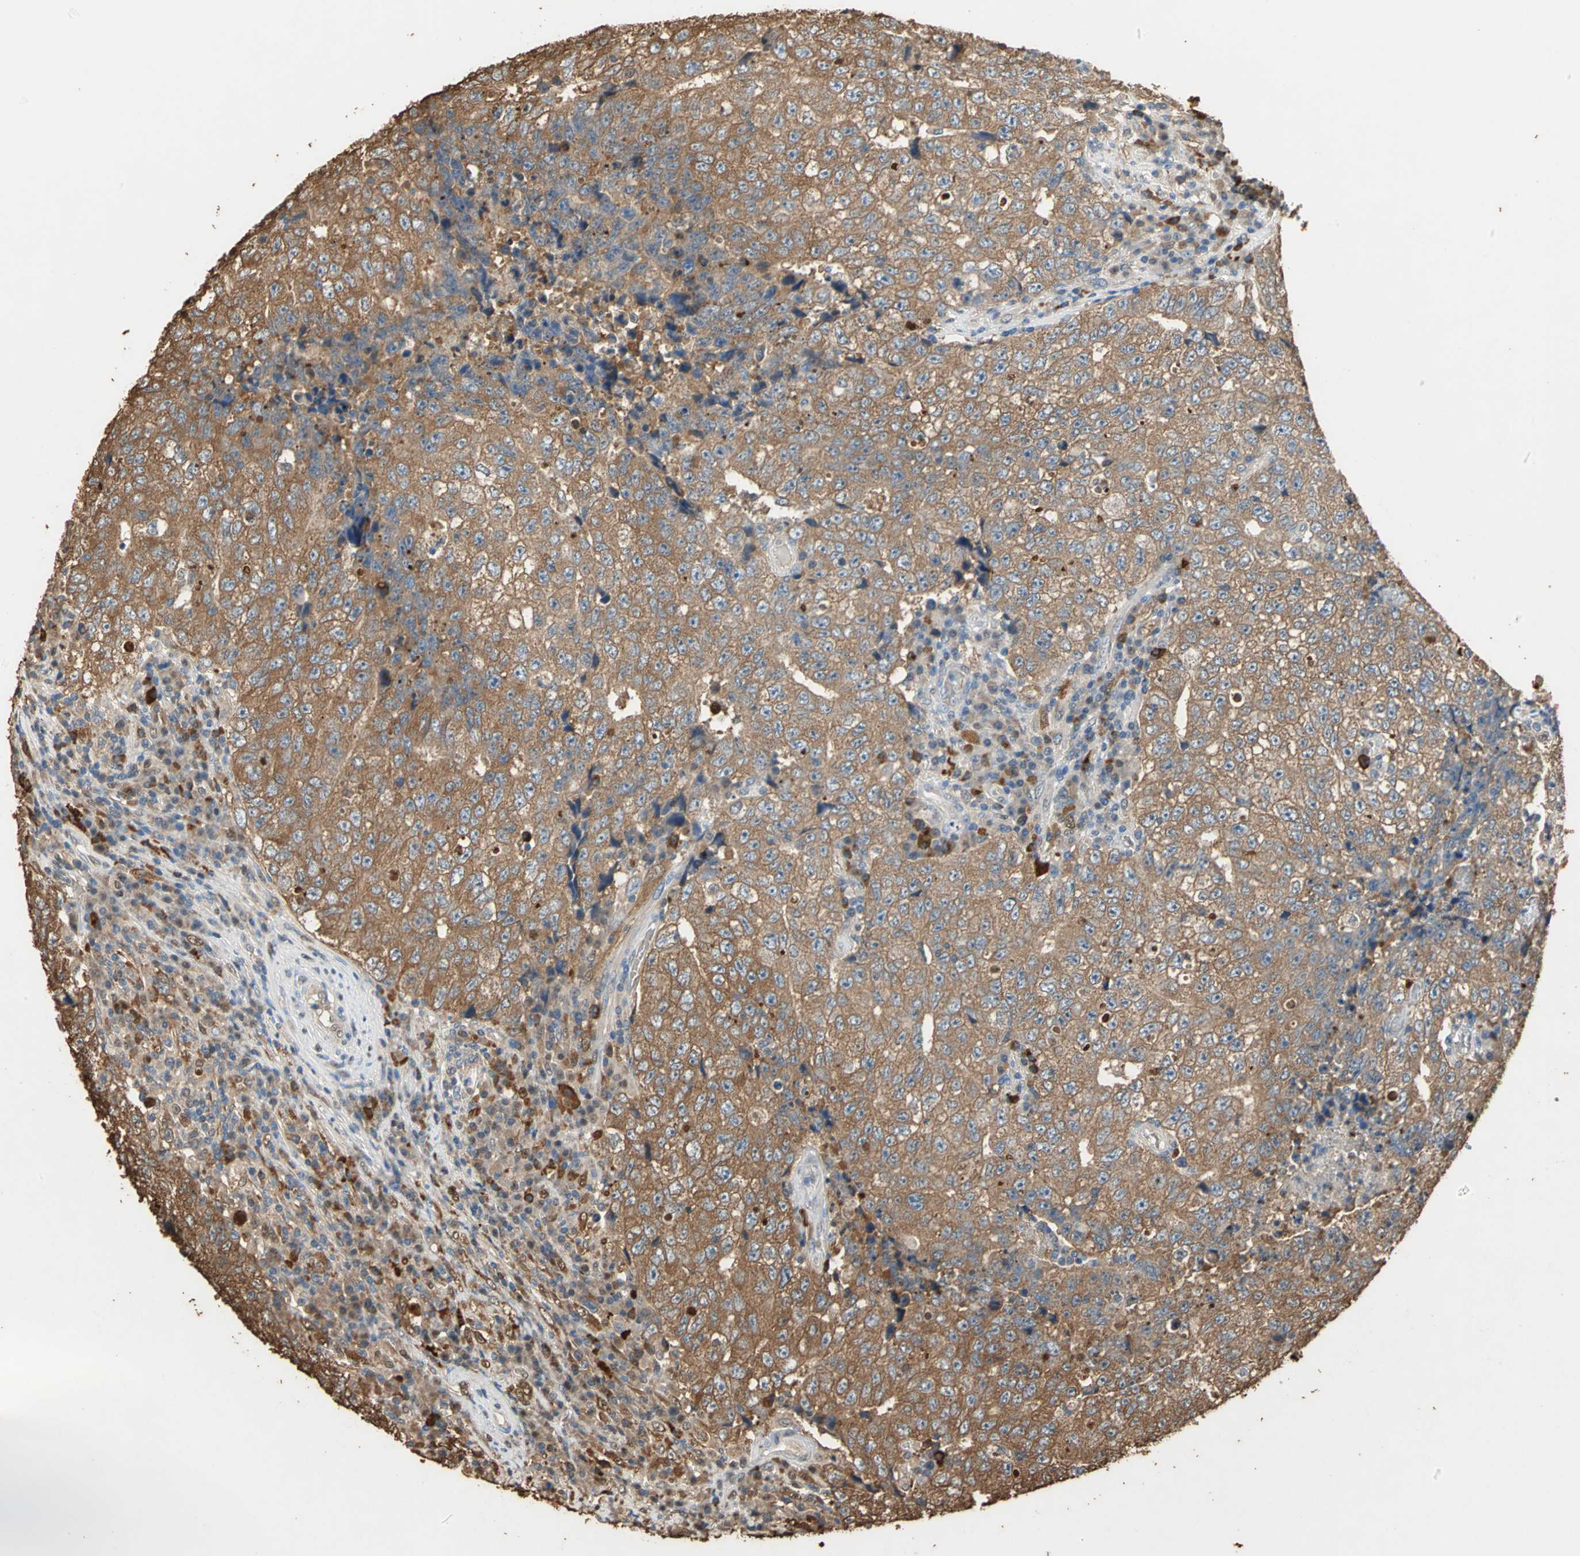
{"staining": {"intensity": "strong", "quantity": ">75%", "location": "cytoplasmic/membranous"}, "tissue": "testis cancer", "cell_type": "Tumor cells", "image_type": "cancer", "snomed": [{"axis": "morphology", "description": "Necrosis, NOS"}, {"axis": "morphology", "description": "Carcinoma, Embryonal, NOS"}, {"axis": "topography", "description": "Testis"}], "caption": "The photomicrograph demonstrates staining of testis embryonal carcinoma, revealing strong cytoplasmic/membranous protein positivity (brown color) within tumor cells. The protein of interest is stained brown, and the nuclei are stained in blue (DAB (3,3'-diaminobenzidine) IHC with brightfield microscopy, high magnification).", "gene": "GAPDH", "patient": {"sex": "male", "age": 19}}